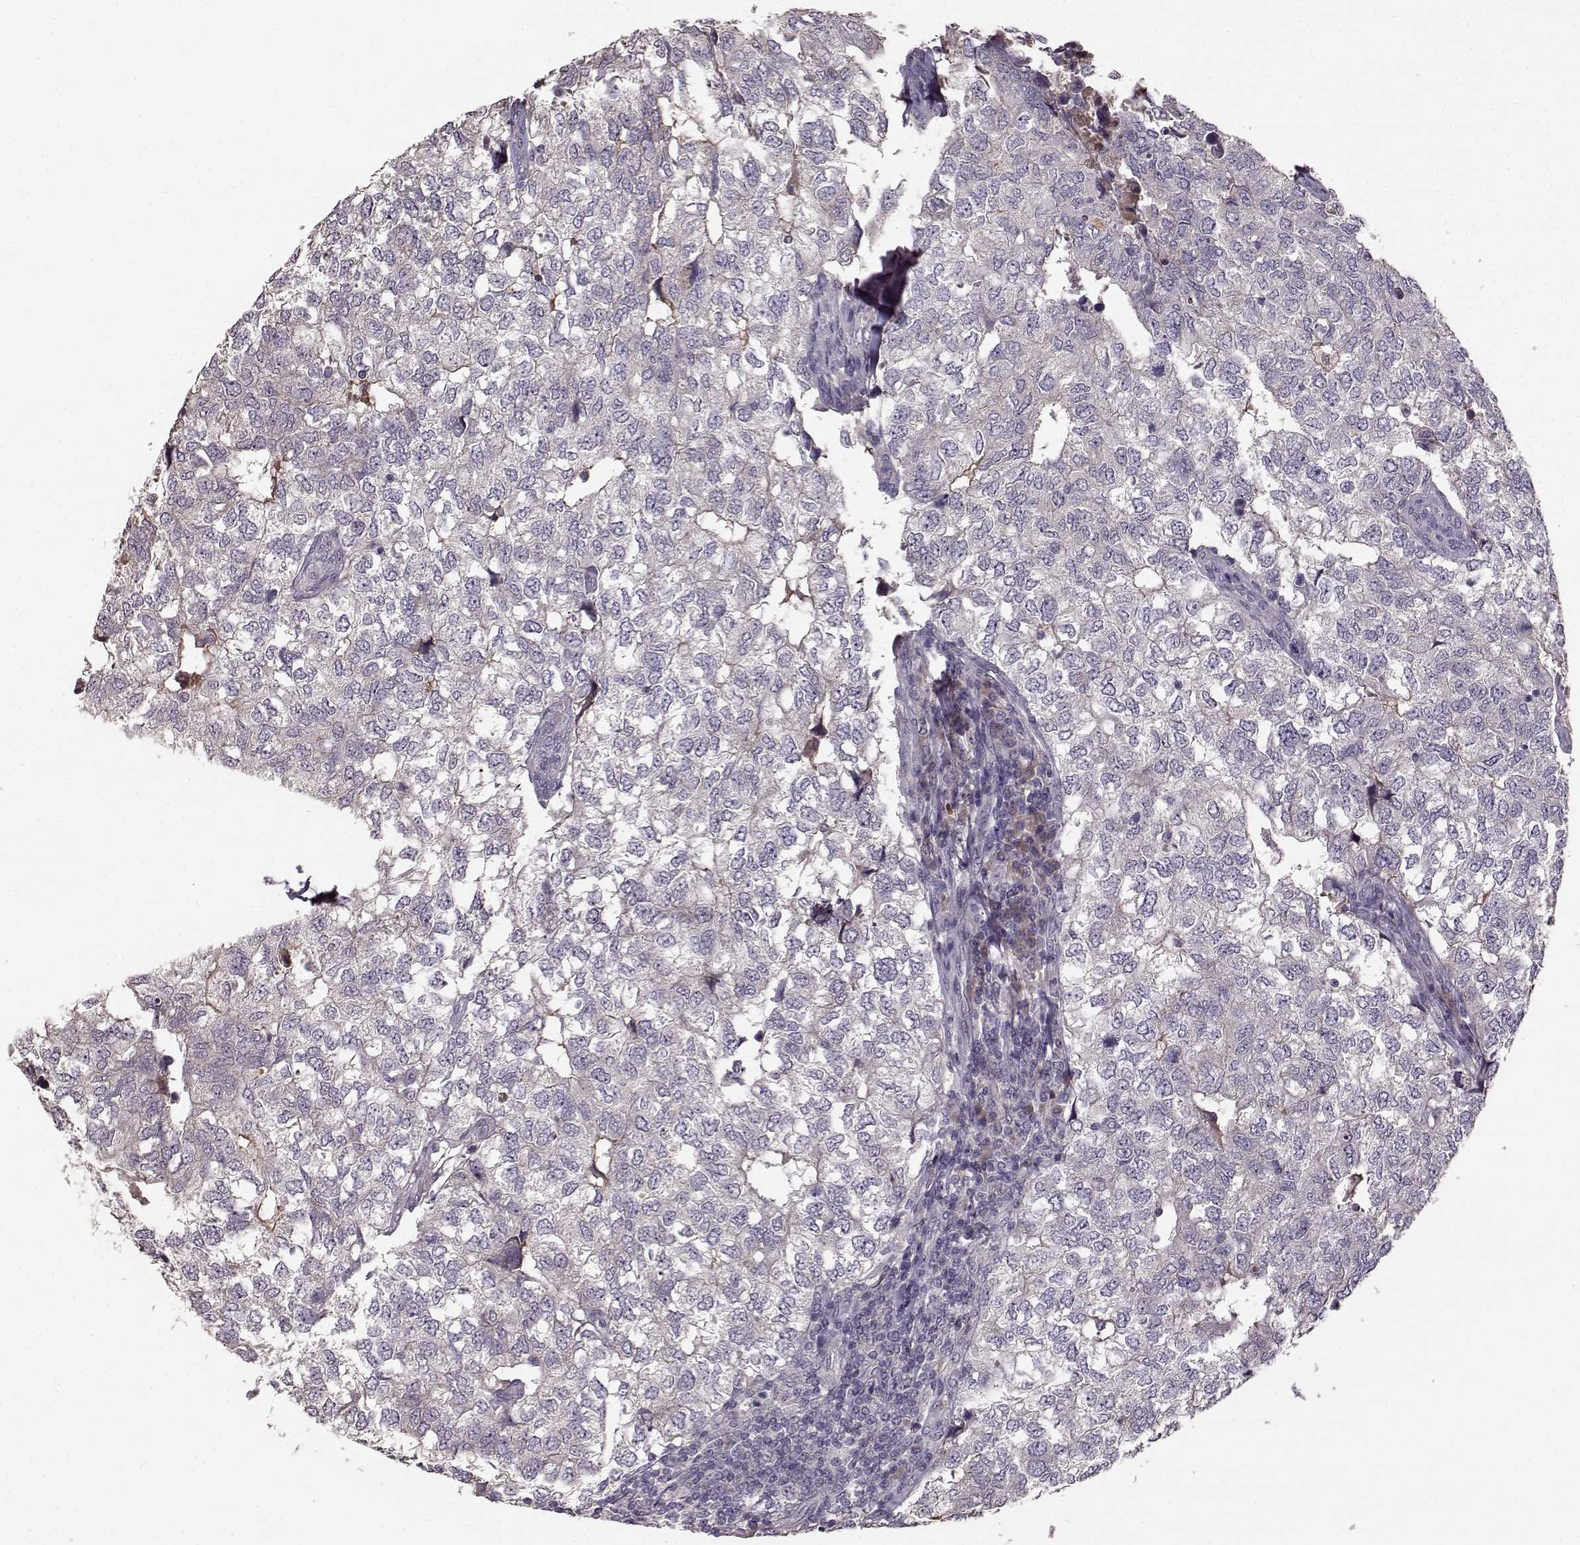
{"staining": {"intensity": "negative", "quantity": "none", "location": "none"}, "tissue": "breast cancer", "cell_type": "Tumor cells", "image_type": "cancer", "snomed": [{"axis": "morphology", "description": "Duct carcinoma"}, {"axis": "topography", "description": "Breast"}], "caption": "Breast cancer was stained to show a protein in brown. There is no significant expression in tumor cells.", "gene": "YJEFN3", "patient": {"sex": "female", "age": 30}}